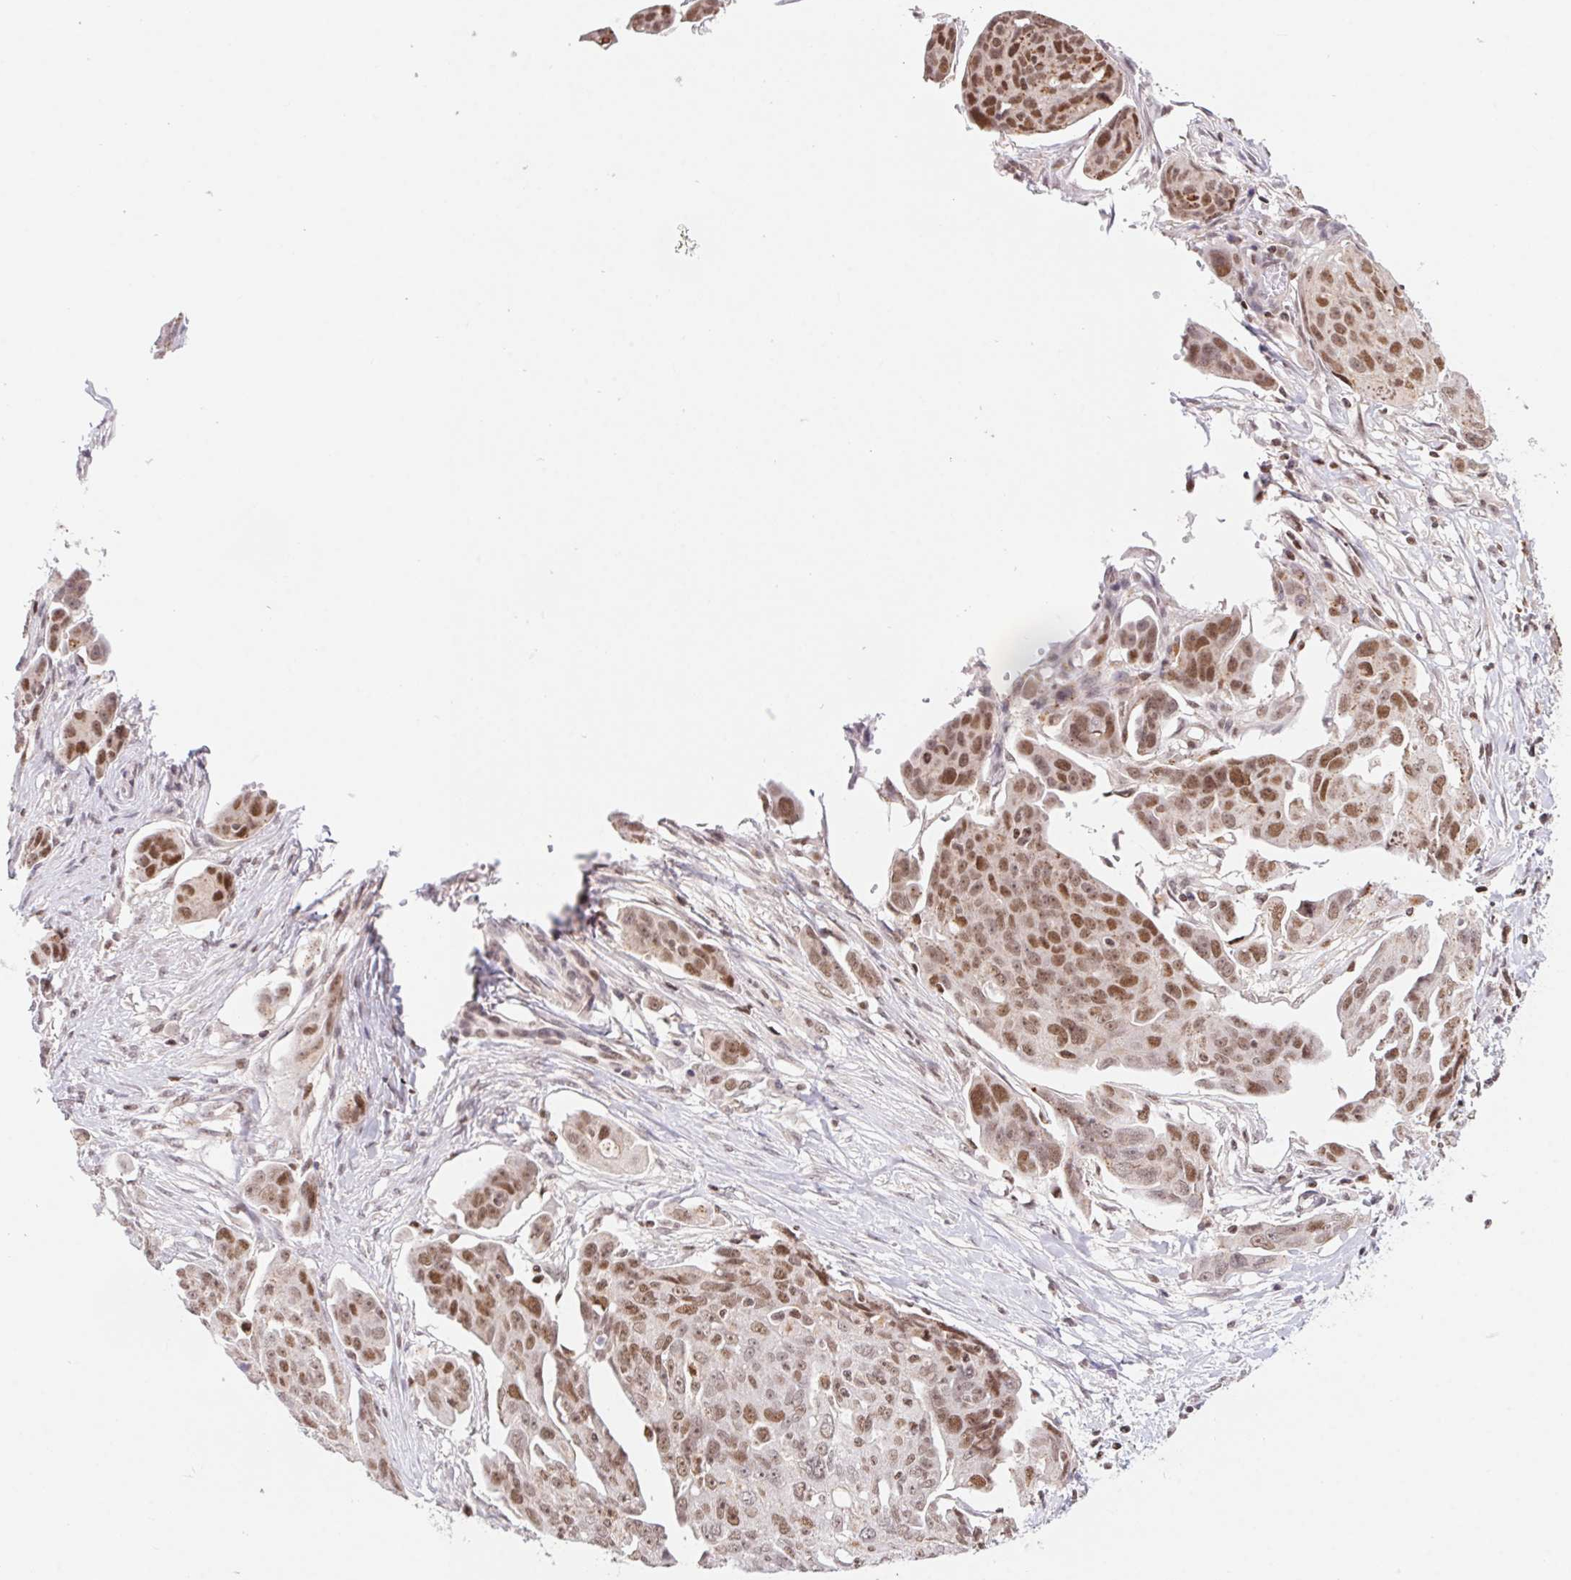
{"staining": {"intensity": "moderate", "quantity": ">75%", "location": "nuclear"}, "tissue": "ovarian cancer", "cell_type": "Tumor cells", "image_type": "cancer", "snomed": [{"axis": "morphology", "description": "Carcinoma, endometroid"}, {"axis": "topography", "description": "Ovary"}], "caption": "Human ovarian endometroid carcinoma stained for a protein (brown) demonstrates moderate nuclear positive expression in approximately >75% of tumor cells.", "gene": "POLD3", "patient": {"sex": "female", "age": 70}}